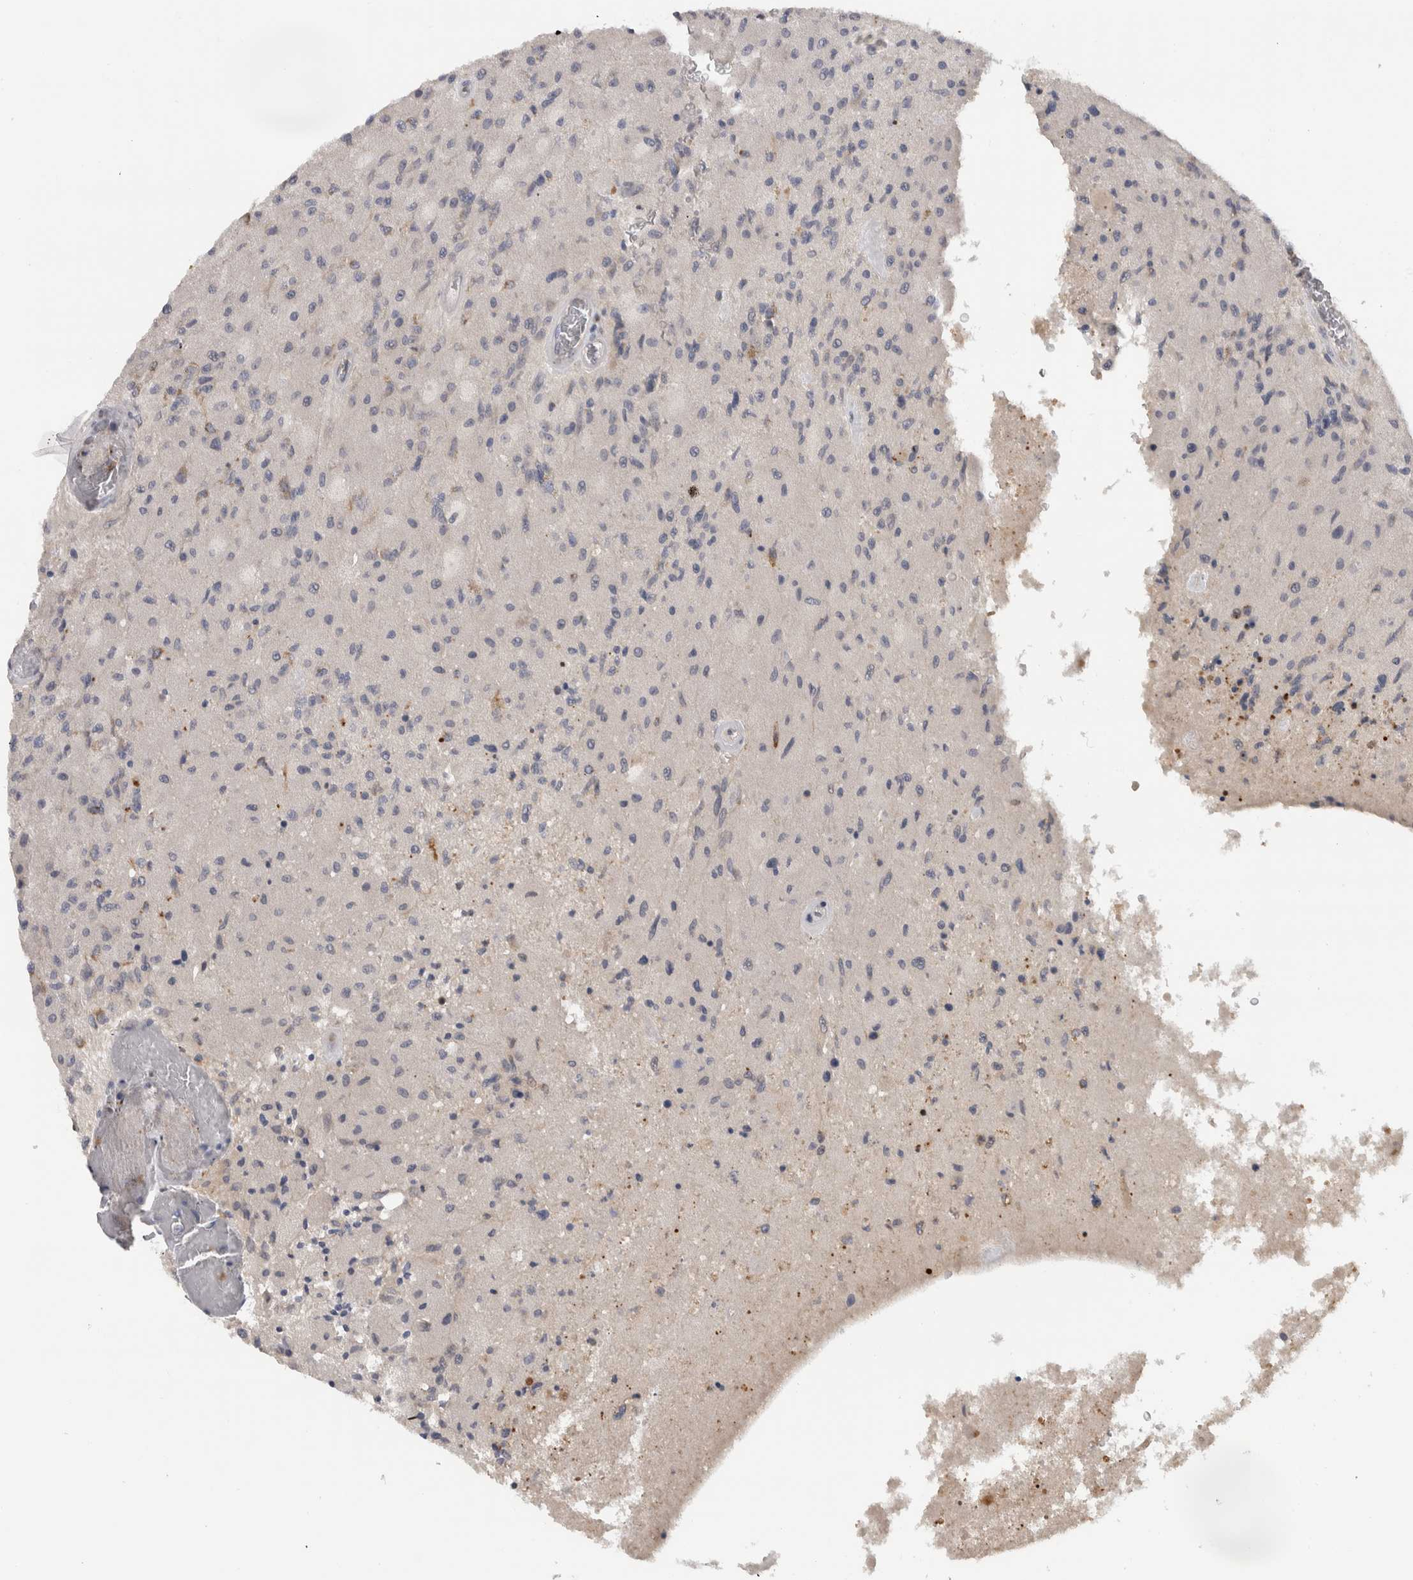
{"staining": {"intensity": "negative", "quantity": "none", "location": "none"}, "tissue": "glioma", "cell_type": "Tumor cells", "image_type": "cancer", "snomed": [{"axis": "morphology", "description": "Normal tissue, NOS"}, {"axis": "morphology", "description": "Glioma, malignant, High grade"}, {"axis": "topography", "description": "Cerebral cortex"}], "caption": "Protein analysis of glioma exhibits no significant positivity in tumor cells.", "gene": "MGAT1", "patient": {"sex": "male", "age": 77}}